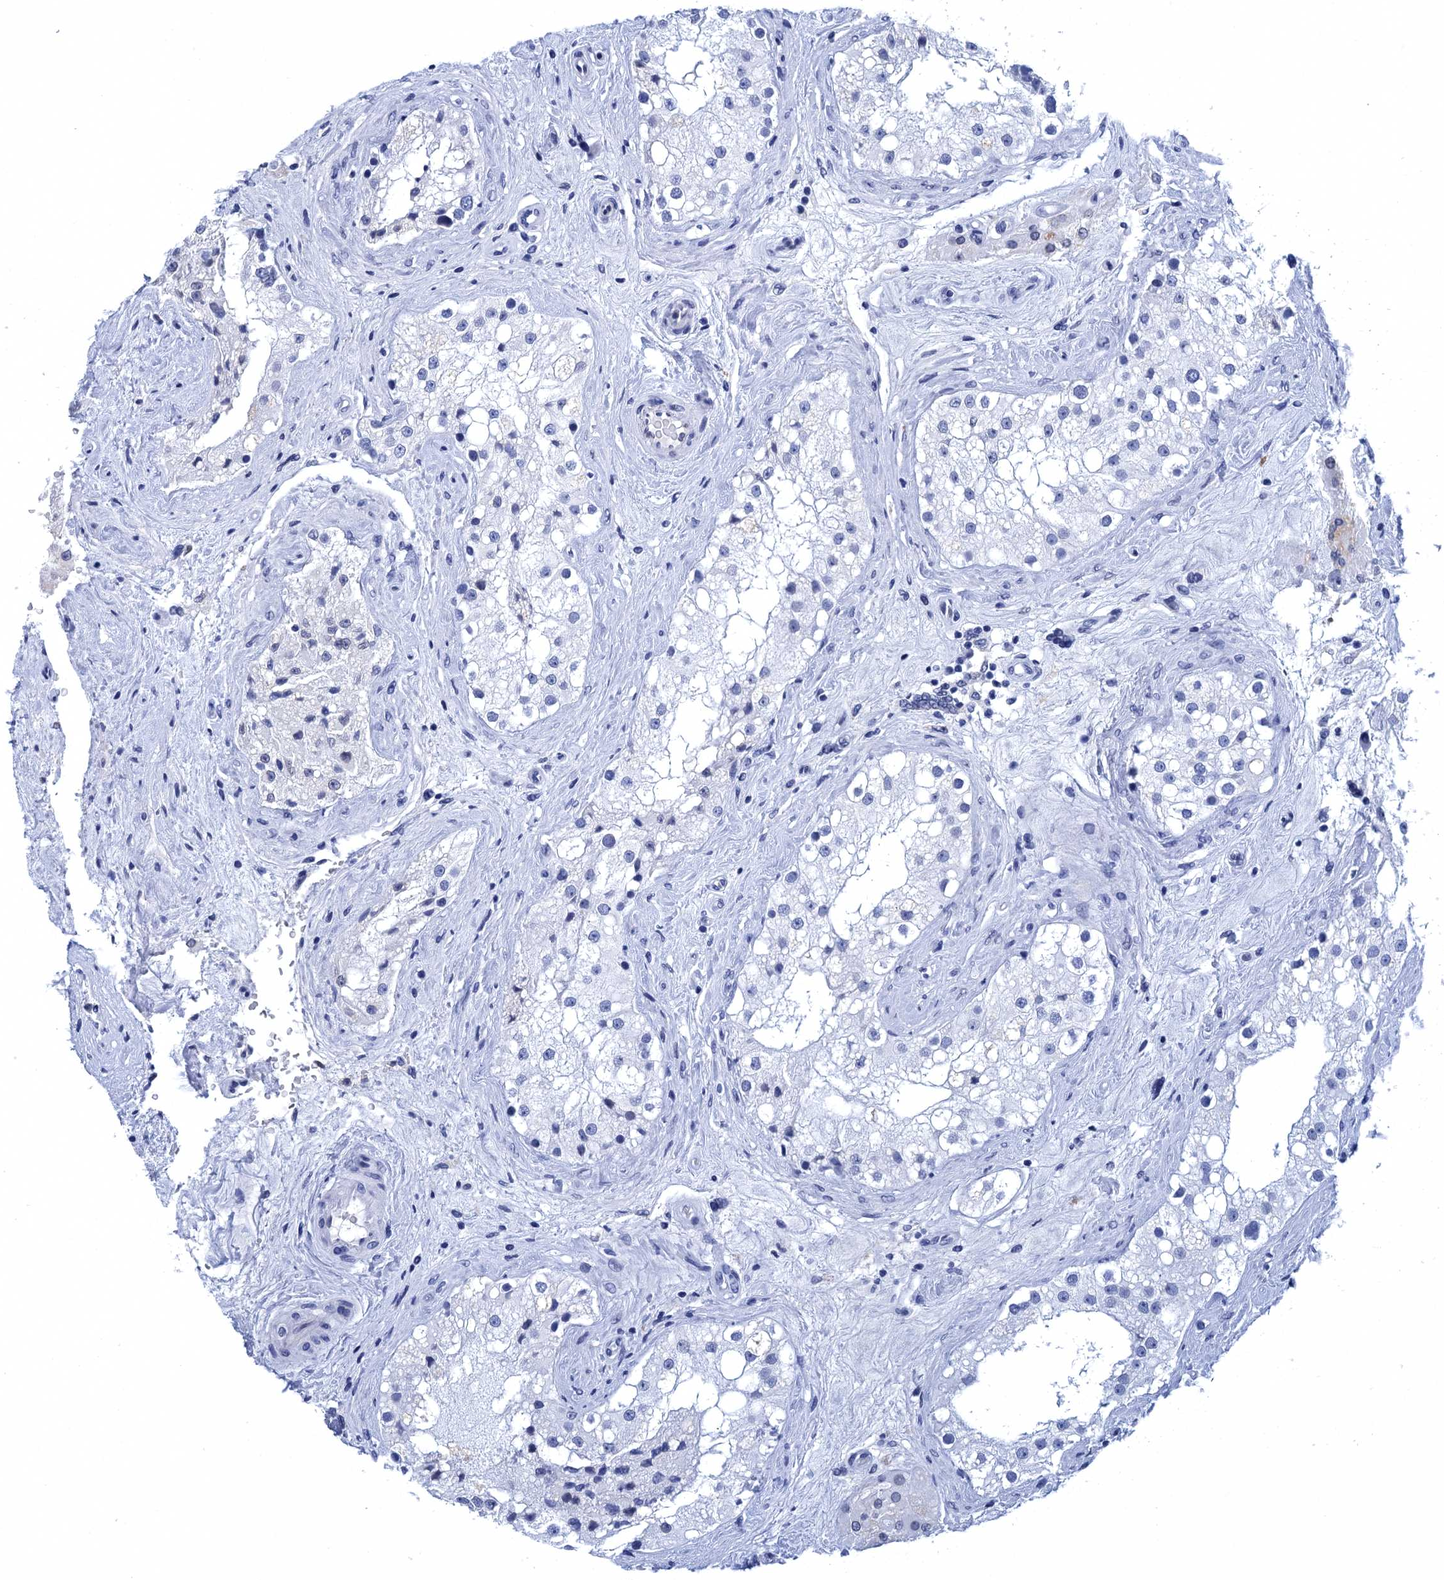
{"staining": {"intensity": "negative", "quantity": "none", "location": "none"}, "tissue": "testis", "cell_type": "Cells in seminiferous ducts", "image_type": "normal", "snomed": [{"axis": "morphology", "description": "Normal tissue, NOS"}, {"axis": "topography", "description": "Testis"}], "caption": "Micrograph shows no significant protein expression in cells in seminiferous ducts of unremarkable testis. (Stains: DAB immunohistochemistry (IHC) with hematoxylin counter stain, Microscopy: brightfield microscopy at high magnification).", "gene": "METTL25", "patient": {"sex": "male", "age": 84}}